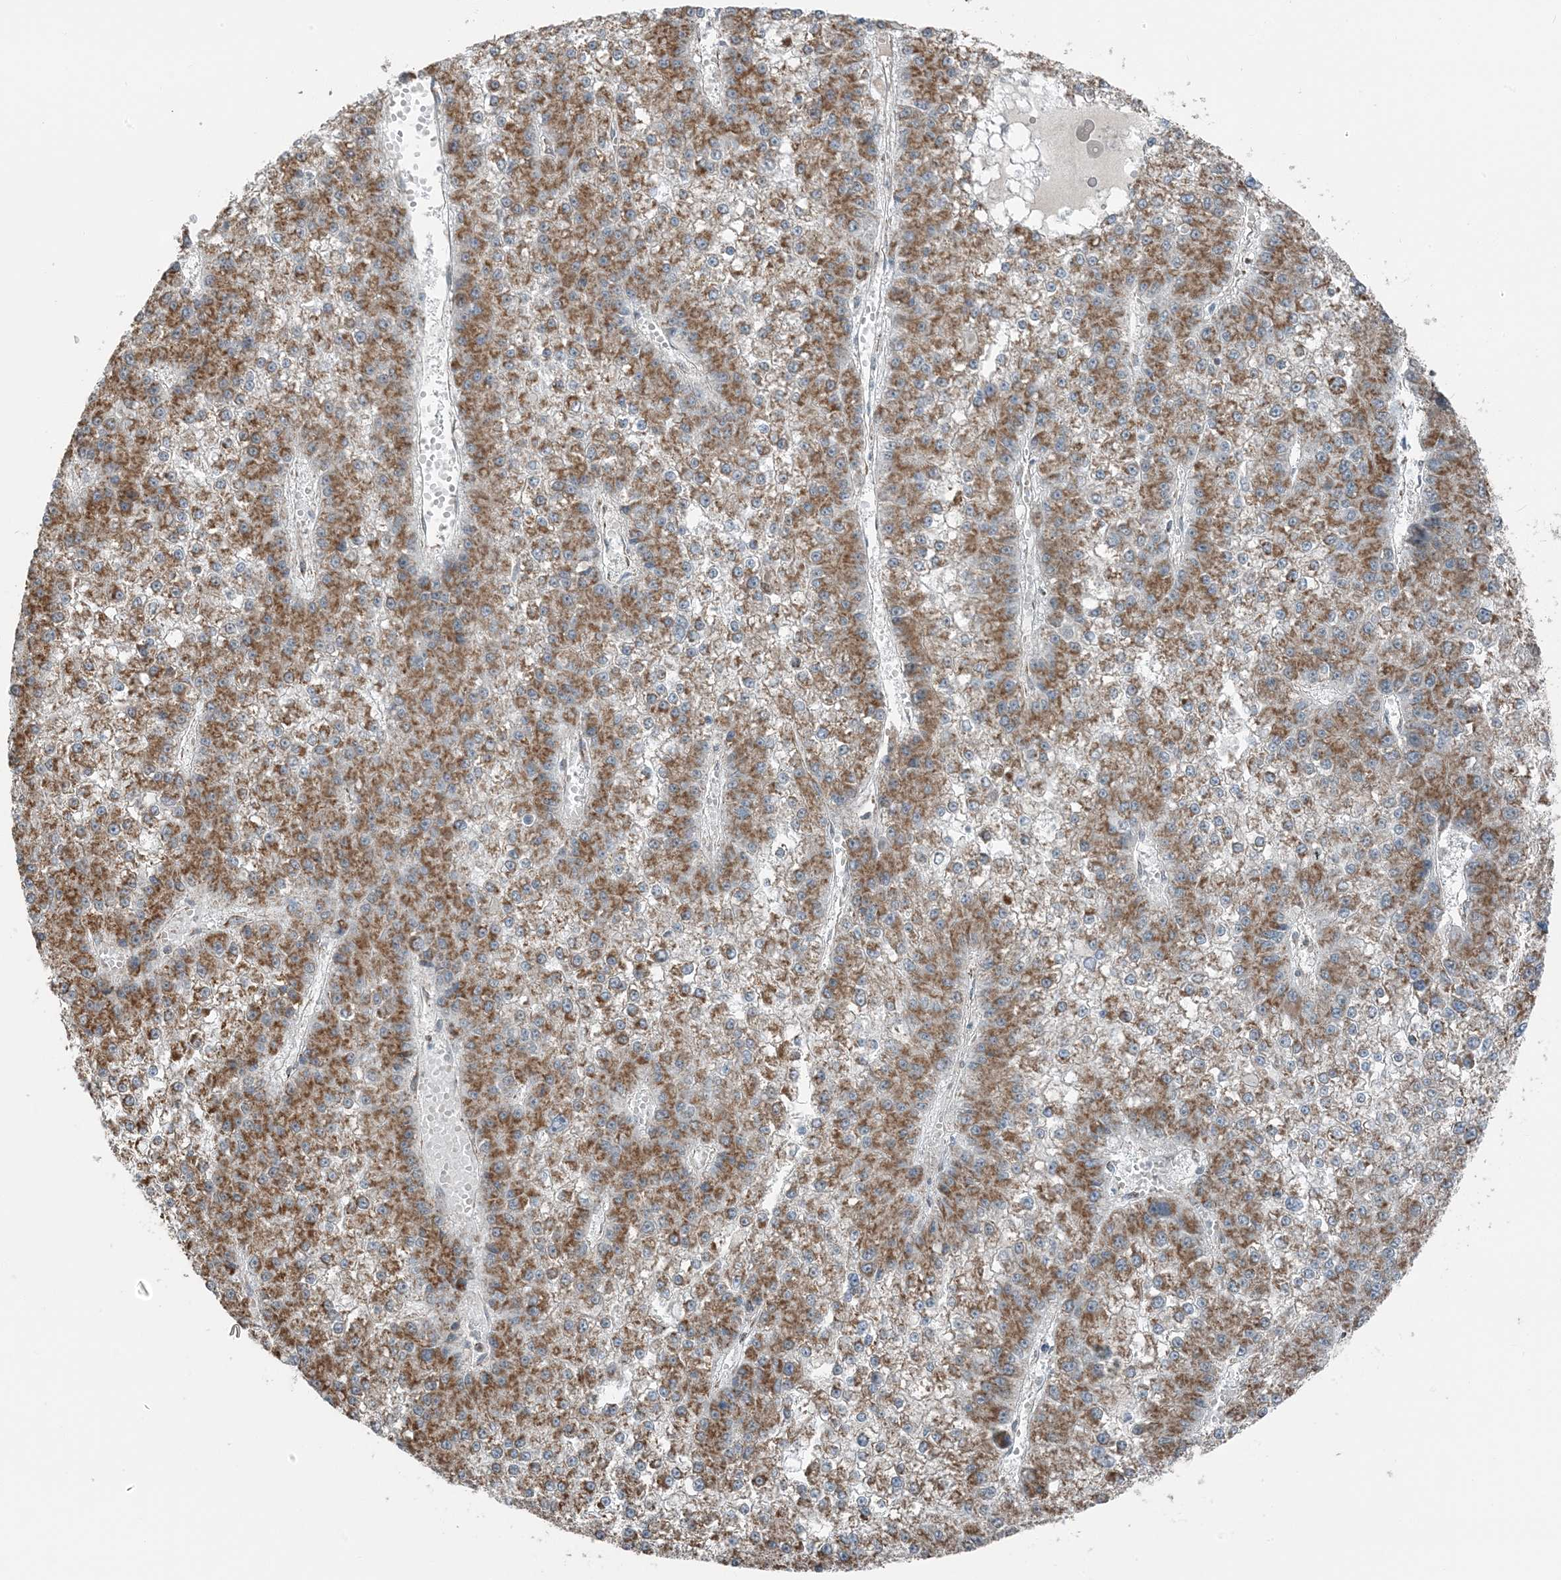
{"staining": {"intensity": "moderate", "quantity": ">75%", "location": "cytoplasmic/membranous"}, "tissue": "liver cancer", "cell_type": "Tumor cells", "image_type": "cancer", "snomed": [{"axis": "morphology", "description": "Carcinoma, Hepatocellular, NOS"}, {"axis": "topography", "description": "Liver"}], "caption": "The photomicrograph reveals staining of liver cancer (hepatocellular carcinoma), revealing moderate cytoplasmic/membranous protein expression (brown color) within tumor cells.", "gene": "PILRB", "patient": {"sex": "female", "age": 73}}